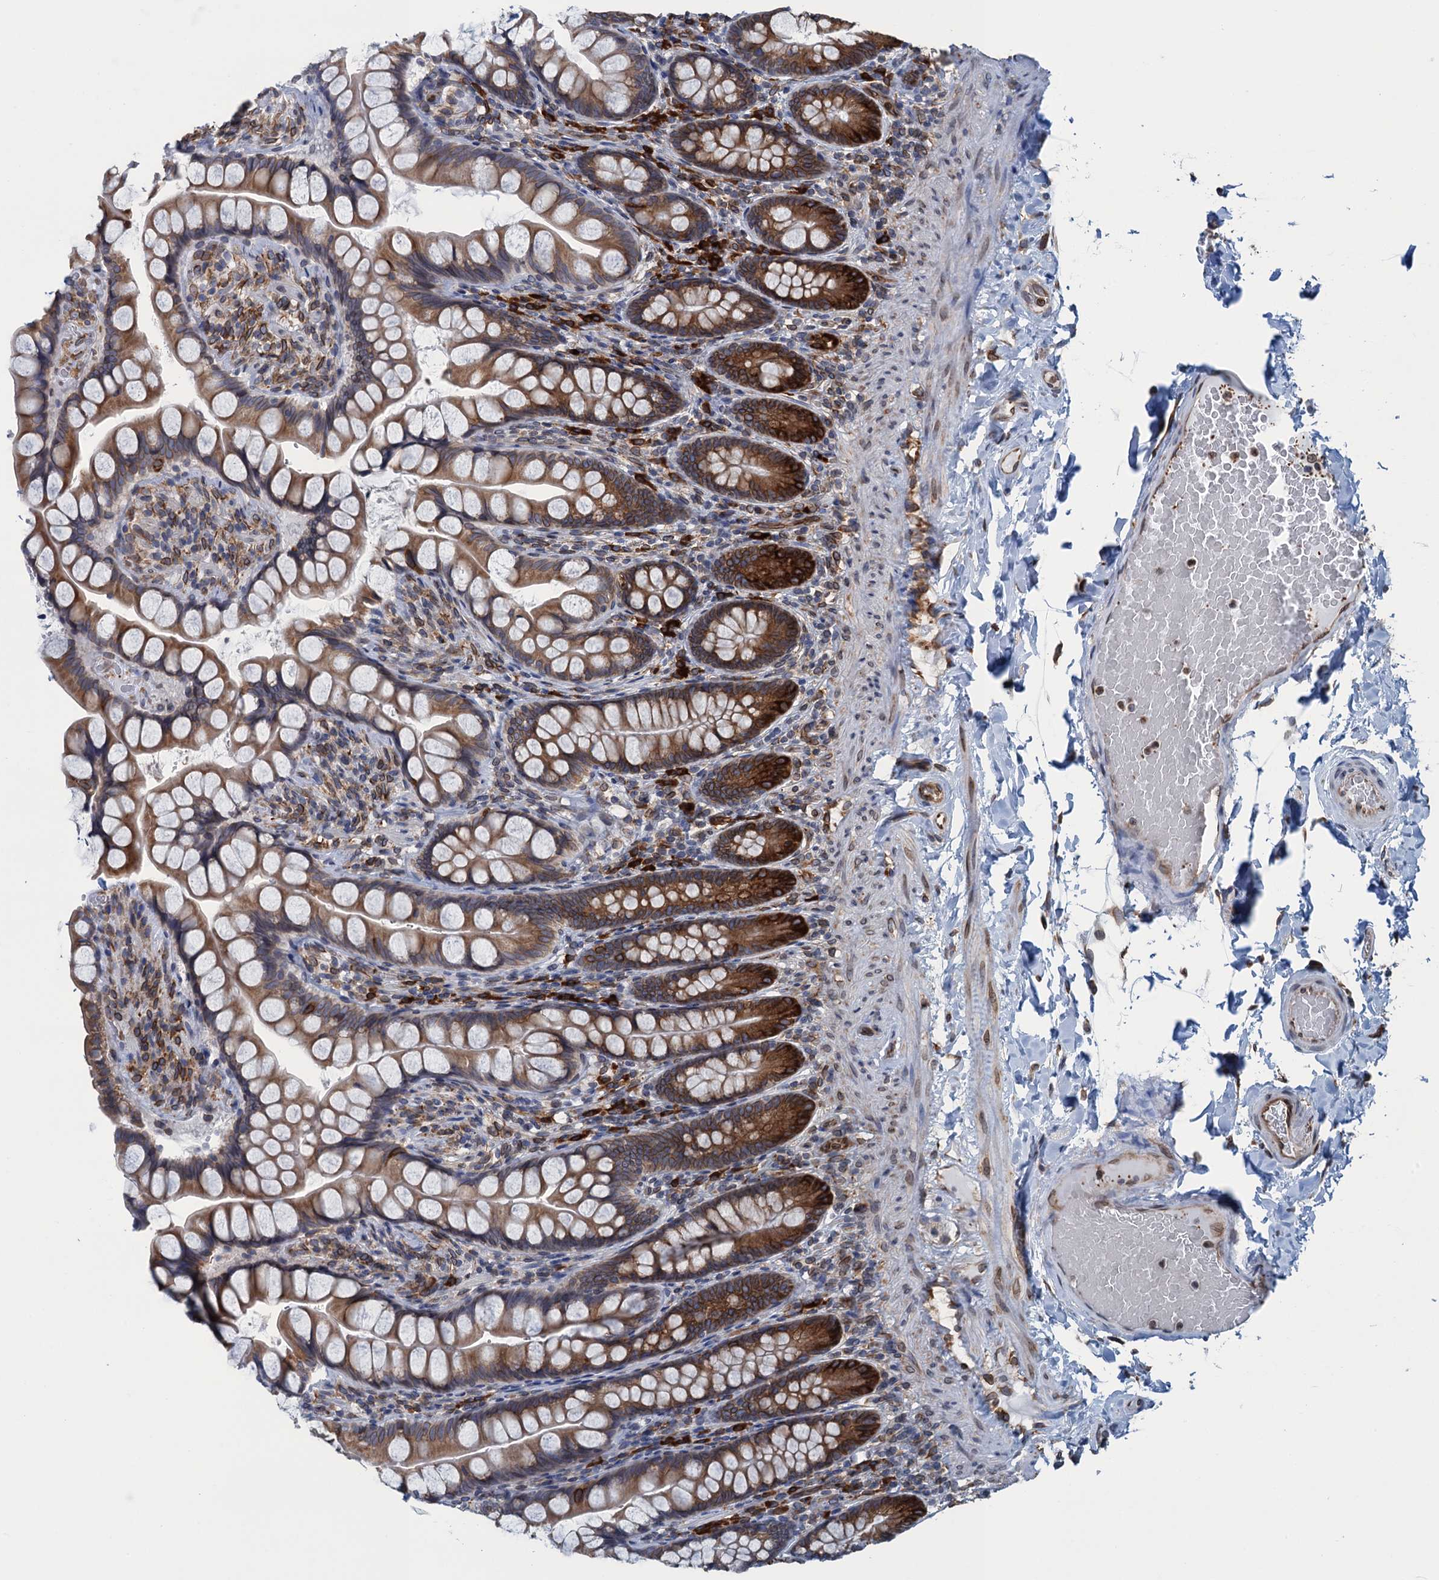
{"staining": {"intensity": "strong", "quantity": "25%-75%", "location": "cytoplasmic/membranous"}, "tissue": "small intestine", "cell_type": "Glandular cells", "image_type": "normal", "snomed": [{"axis": "morphology", "description": "Normal tissue, NOS"}, {"axis": "topography", "description": "Small intestine"}], "caption": "Immunohistochemical staining of unremarkable small intestine shows high levels of strong cytoplasmic/membranous staining in about 25%-75% of glandular cells. (Brightfield microscopy of DAB IHC at high magnification).", "gene": "TMEM205", "patient": {"sex": "male", "age": 70}}